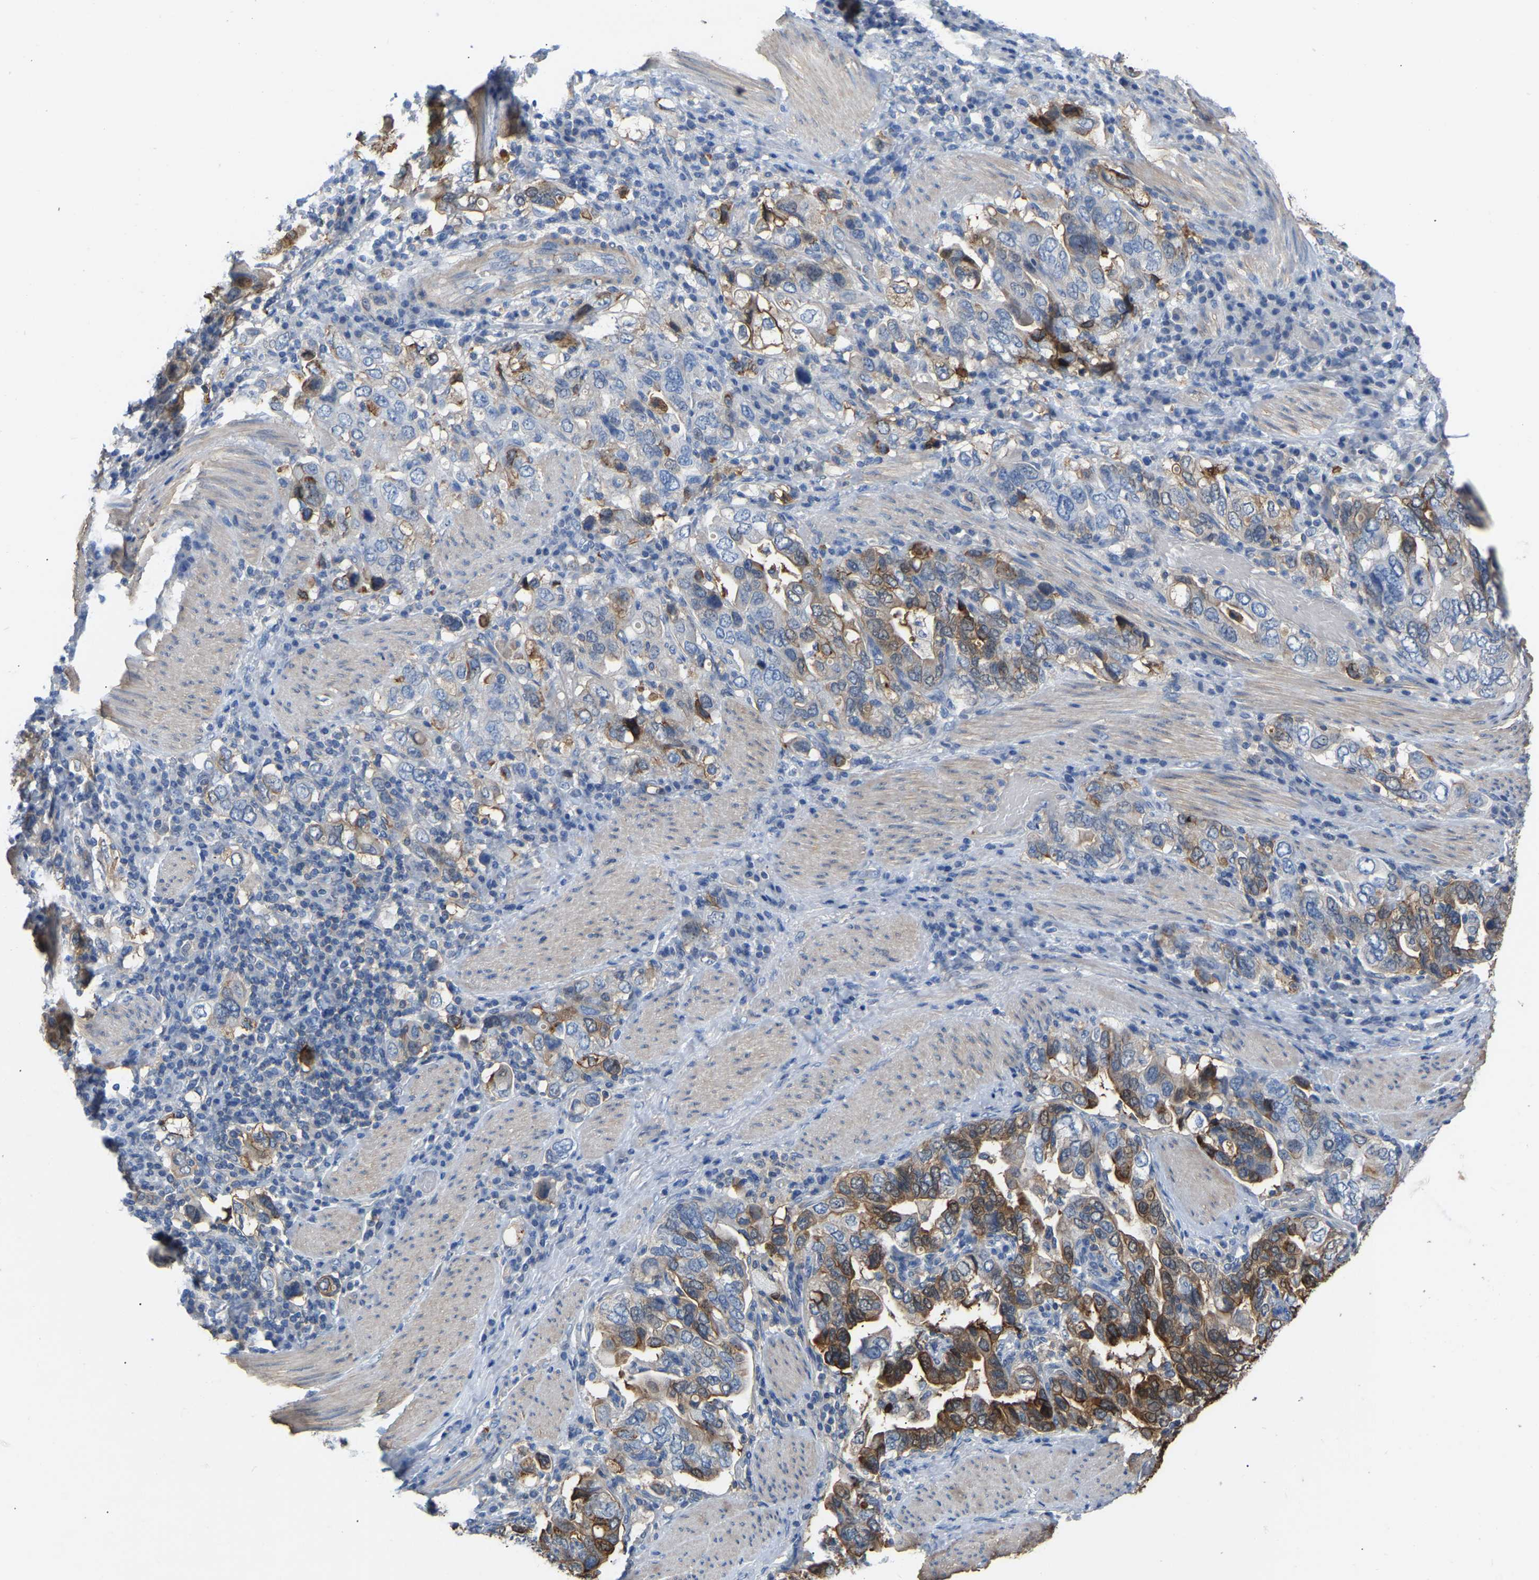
{"staining": {"intensity": "moderate", "quantity": "25%-75%", "location": "cytoplasmic/membranous"}, "tissue": "stomach cancer", "cell_type": "Tumor cells", "image_type": "cancer", "snomed": [{"axis": "morphology", "description": "Adenocarcinoma, NOS"}, {"axis": "topography", "description": "Stomach, upper"}], "caption": "Immunohistochemistry staining of stomach cancer (adenocarcinoma), which reveals medium levels of moderate cytoplasmic/membranous expression in about 25%-75% of tumor cells indicating moderate cytoplasmic/membranous protein staining. The staining was performed using DAB (3,3'-diaminobenzidine) (brown) for protein detection and nuclei were counterstained in hematoxylin (blue).", "gene": "ZNF449", "patient": {"sex": "male", "age": 62}}